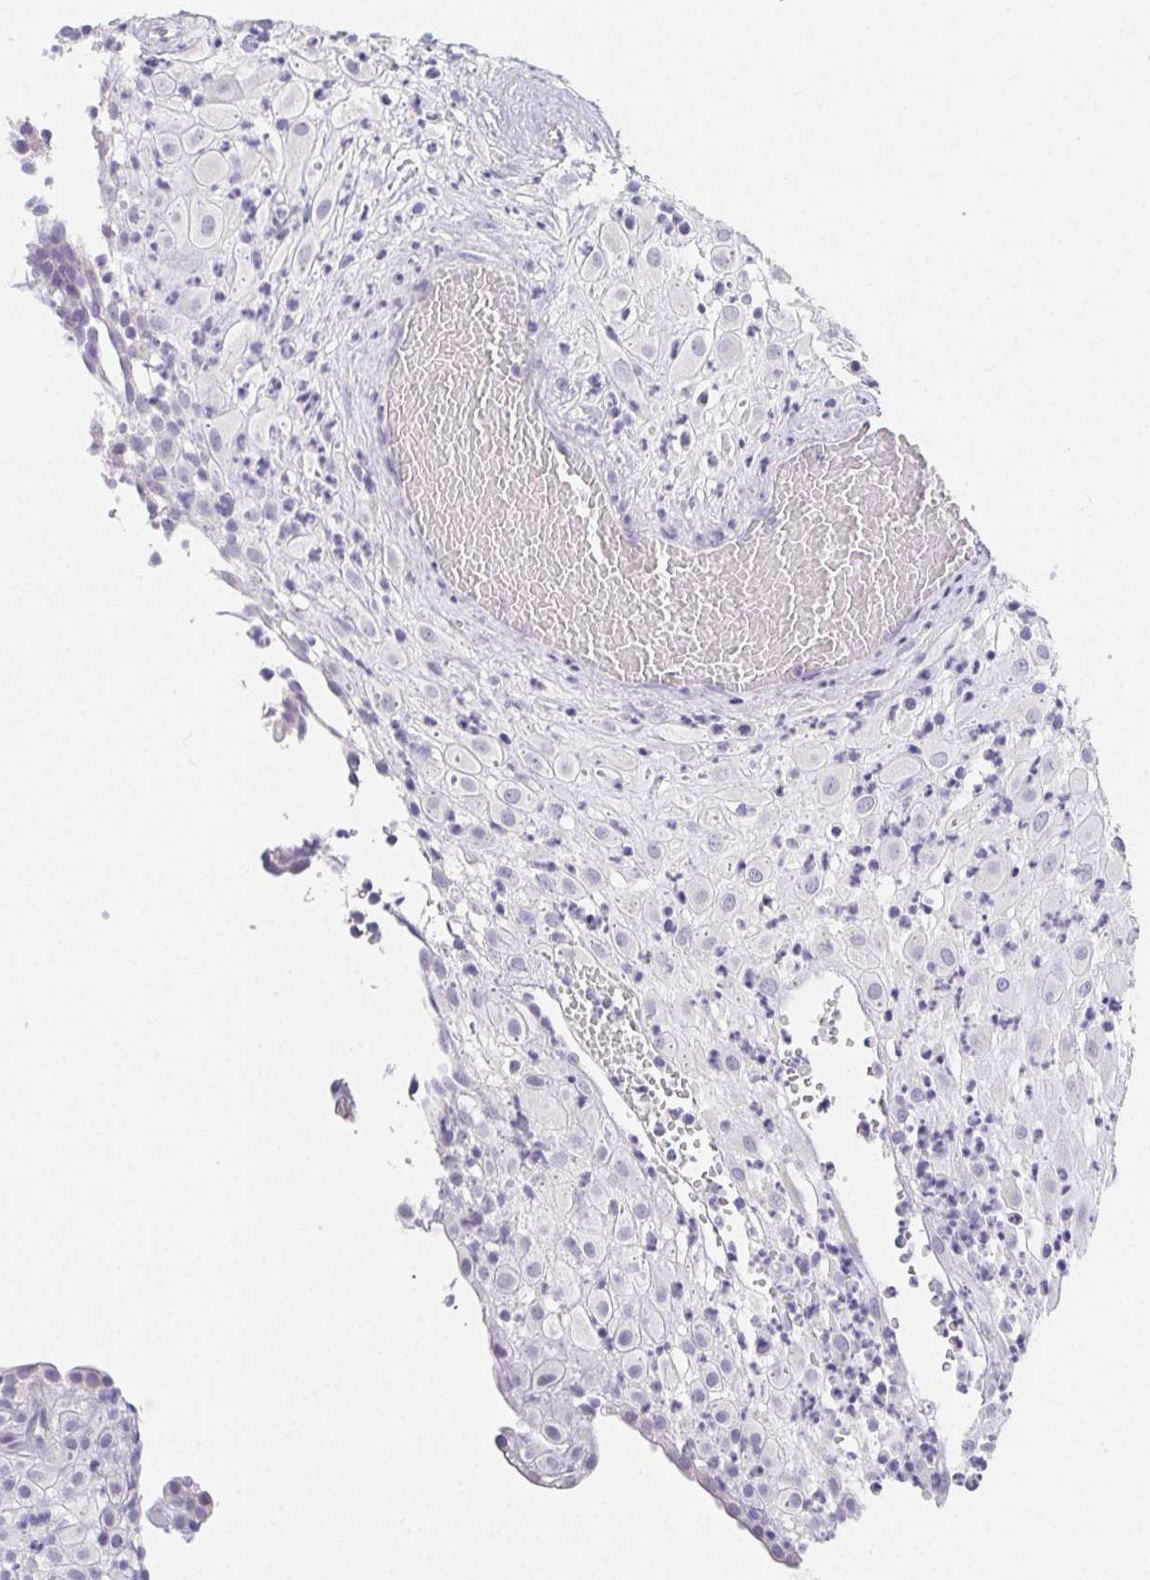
{"staining": {"intensity": "negative", "quantity": "none", "location": "none"}, "tissue": "placenta", "cell_type": "Decidual cells", "image_type": "normal", "snomed": [{"axis": "morphology", "description": "Normal tissue, NOS"}, {"axis": "topography", "description": "Placenta"}], "caption": "High power microscopy micrograph of an IHC histopathology image of unremarkable placenta, revealing no significant expression in decidual cells.", "gene": "GLIPR1L1", "patient": {"sex": "female", "age": 24}}